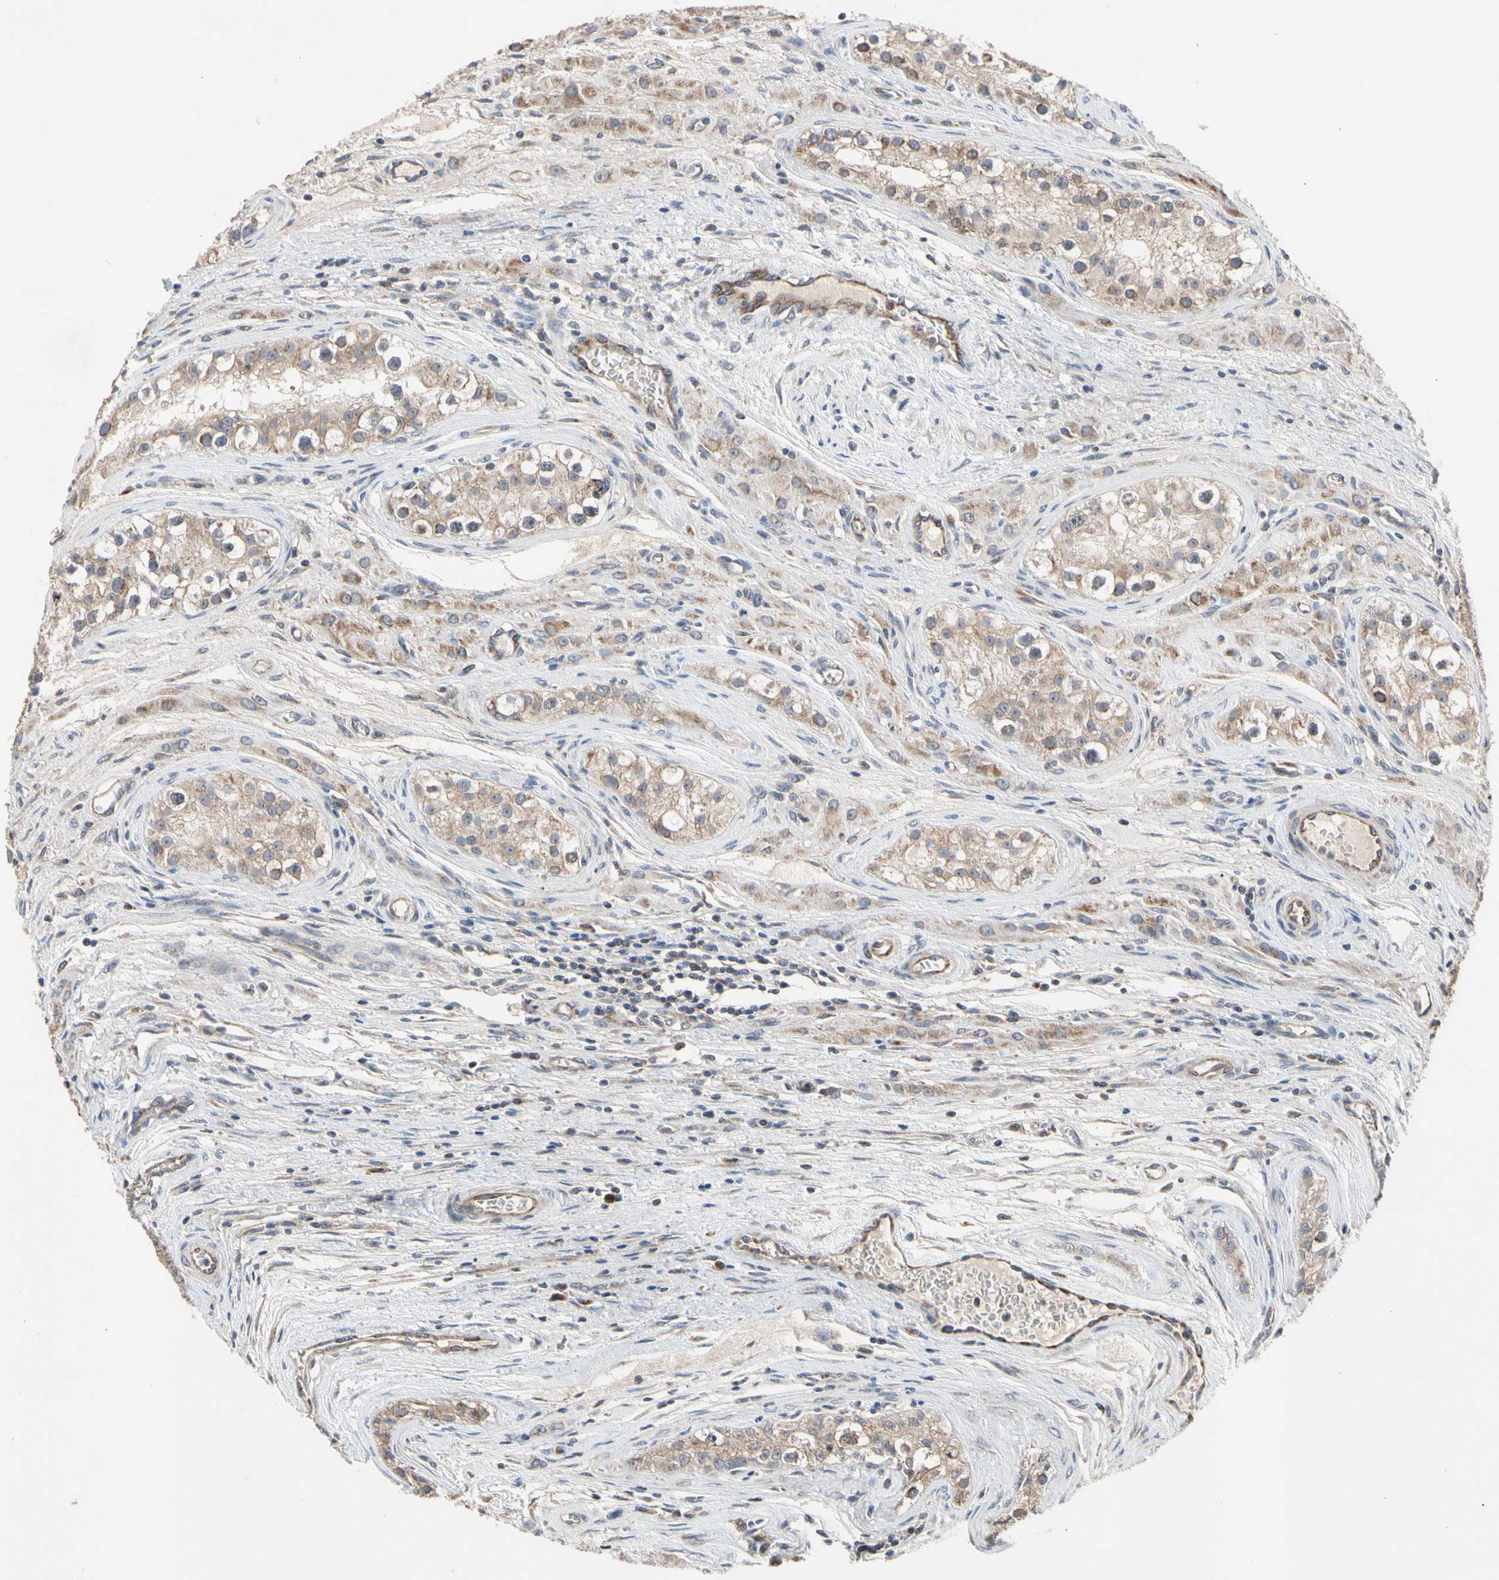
{"staining": {"intensity": "weak", "quantity": ">75%", "location": "cytoplasmic/membranous"}, "tissue": "testis cancer", "cell_type": "Tumor cells", "image_type": "cancer", "snomed": [{"axis": "morphology", "description": "Carcinoma, Embryonal, NOS"}, {"axis": "topography", "description": "Testis"}], "caption": "DAB immunohistochemical staining of testis embryonal carcinoma exhibits weak cytoplasmic/membranous protein expression in approximately >75% of tumor cells. (brown staining indicates protein expression, while blue staining denotes nuclei).", "gene": "GPD2", "patient": {"sex": "male", "age": 28}}